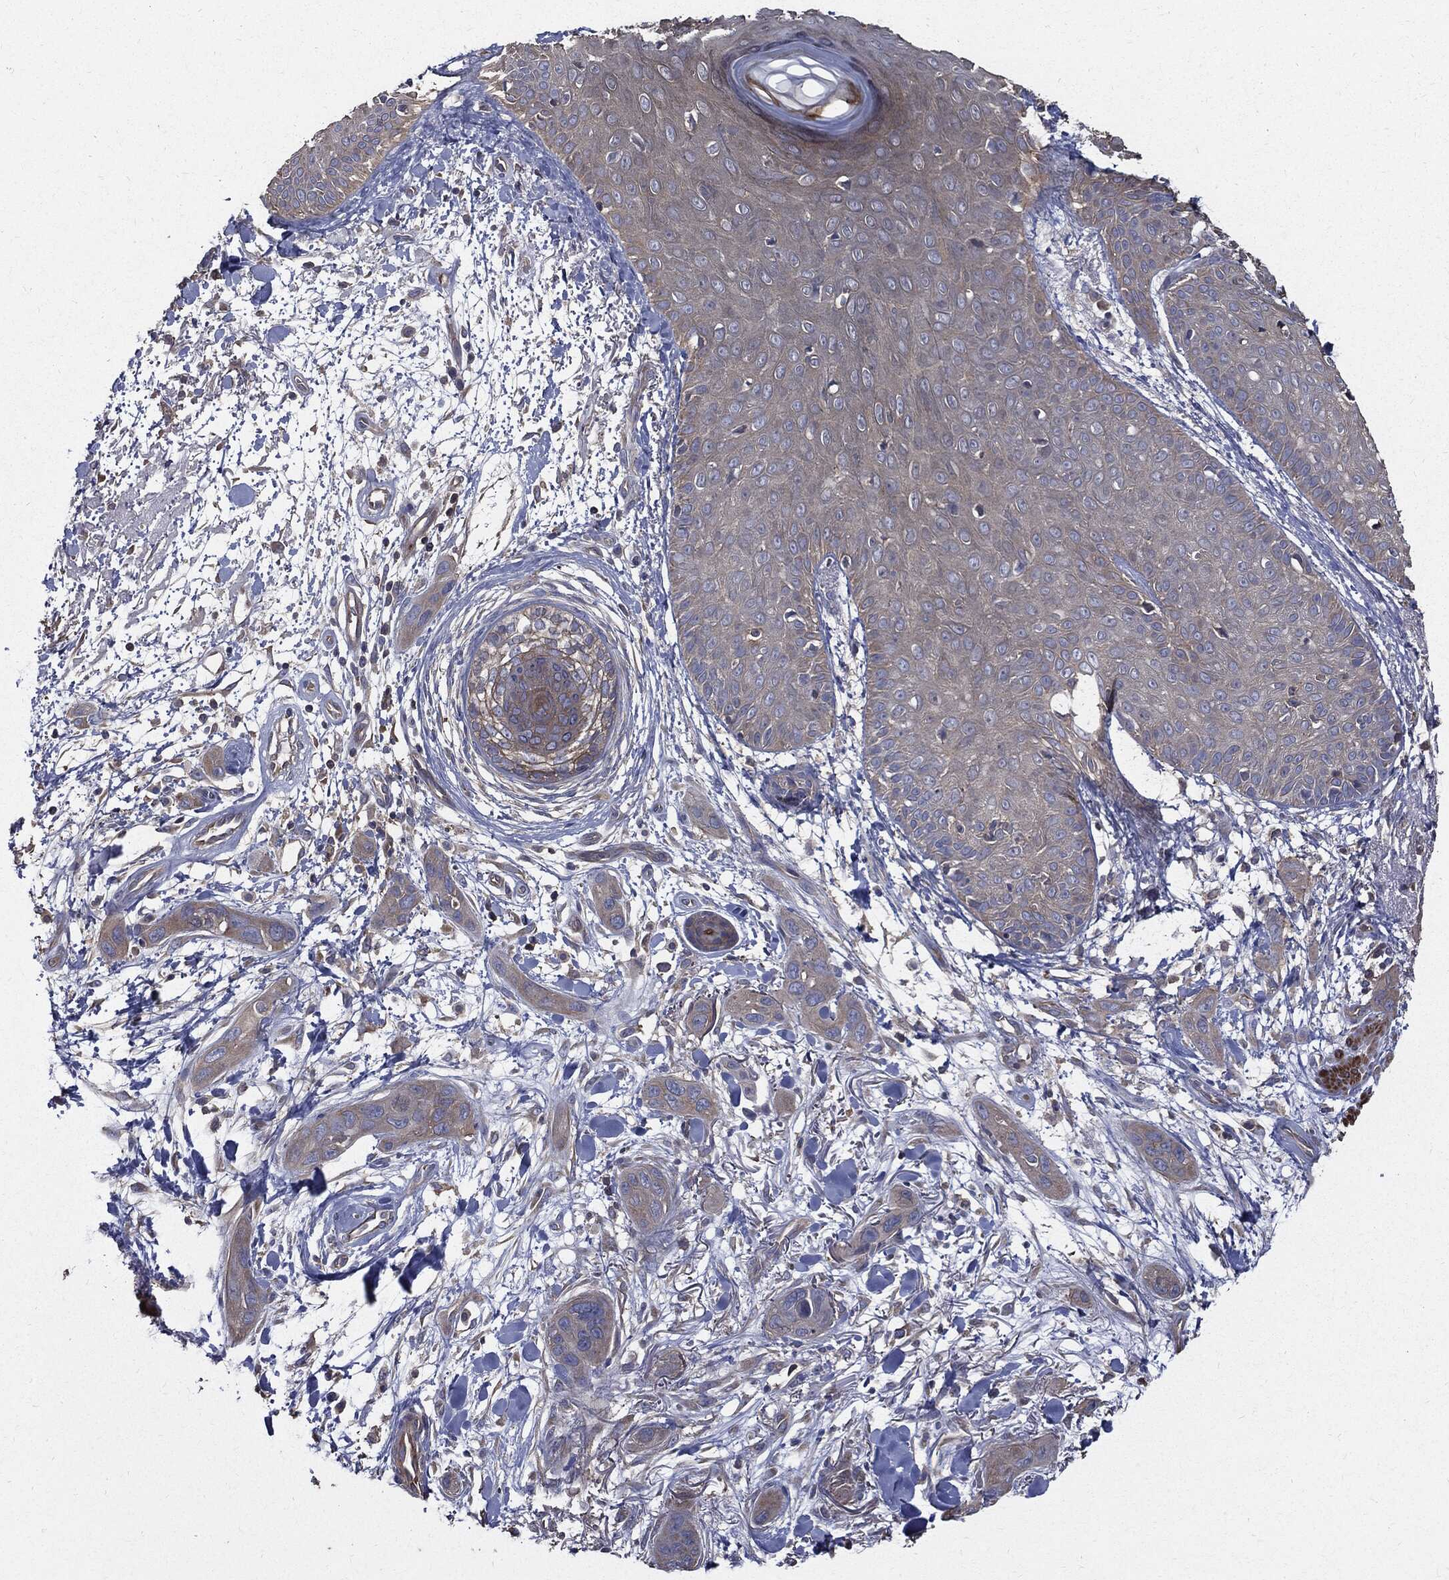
{"staining": {"intensity": "negative", "quantity": "none", "location": "none"}, "tissue": "skin cancer", "cell_type": "Tumor cells", "image_type": "cancer", "snomed": [{"axis": "morphology", "description": "Squamous cell carcinoma, NOS"}, {"axis": "topography", "description": "Skin"}], "caption": "This histopathology image is of skin cancer stained with IHC to label a protein in brown with the nuclei are counter-stained blue. There is no positivity in tumor cells.", "gene": "PDCD6IP", "patient": {"sex": "male", "age": 78}}